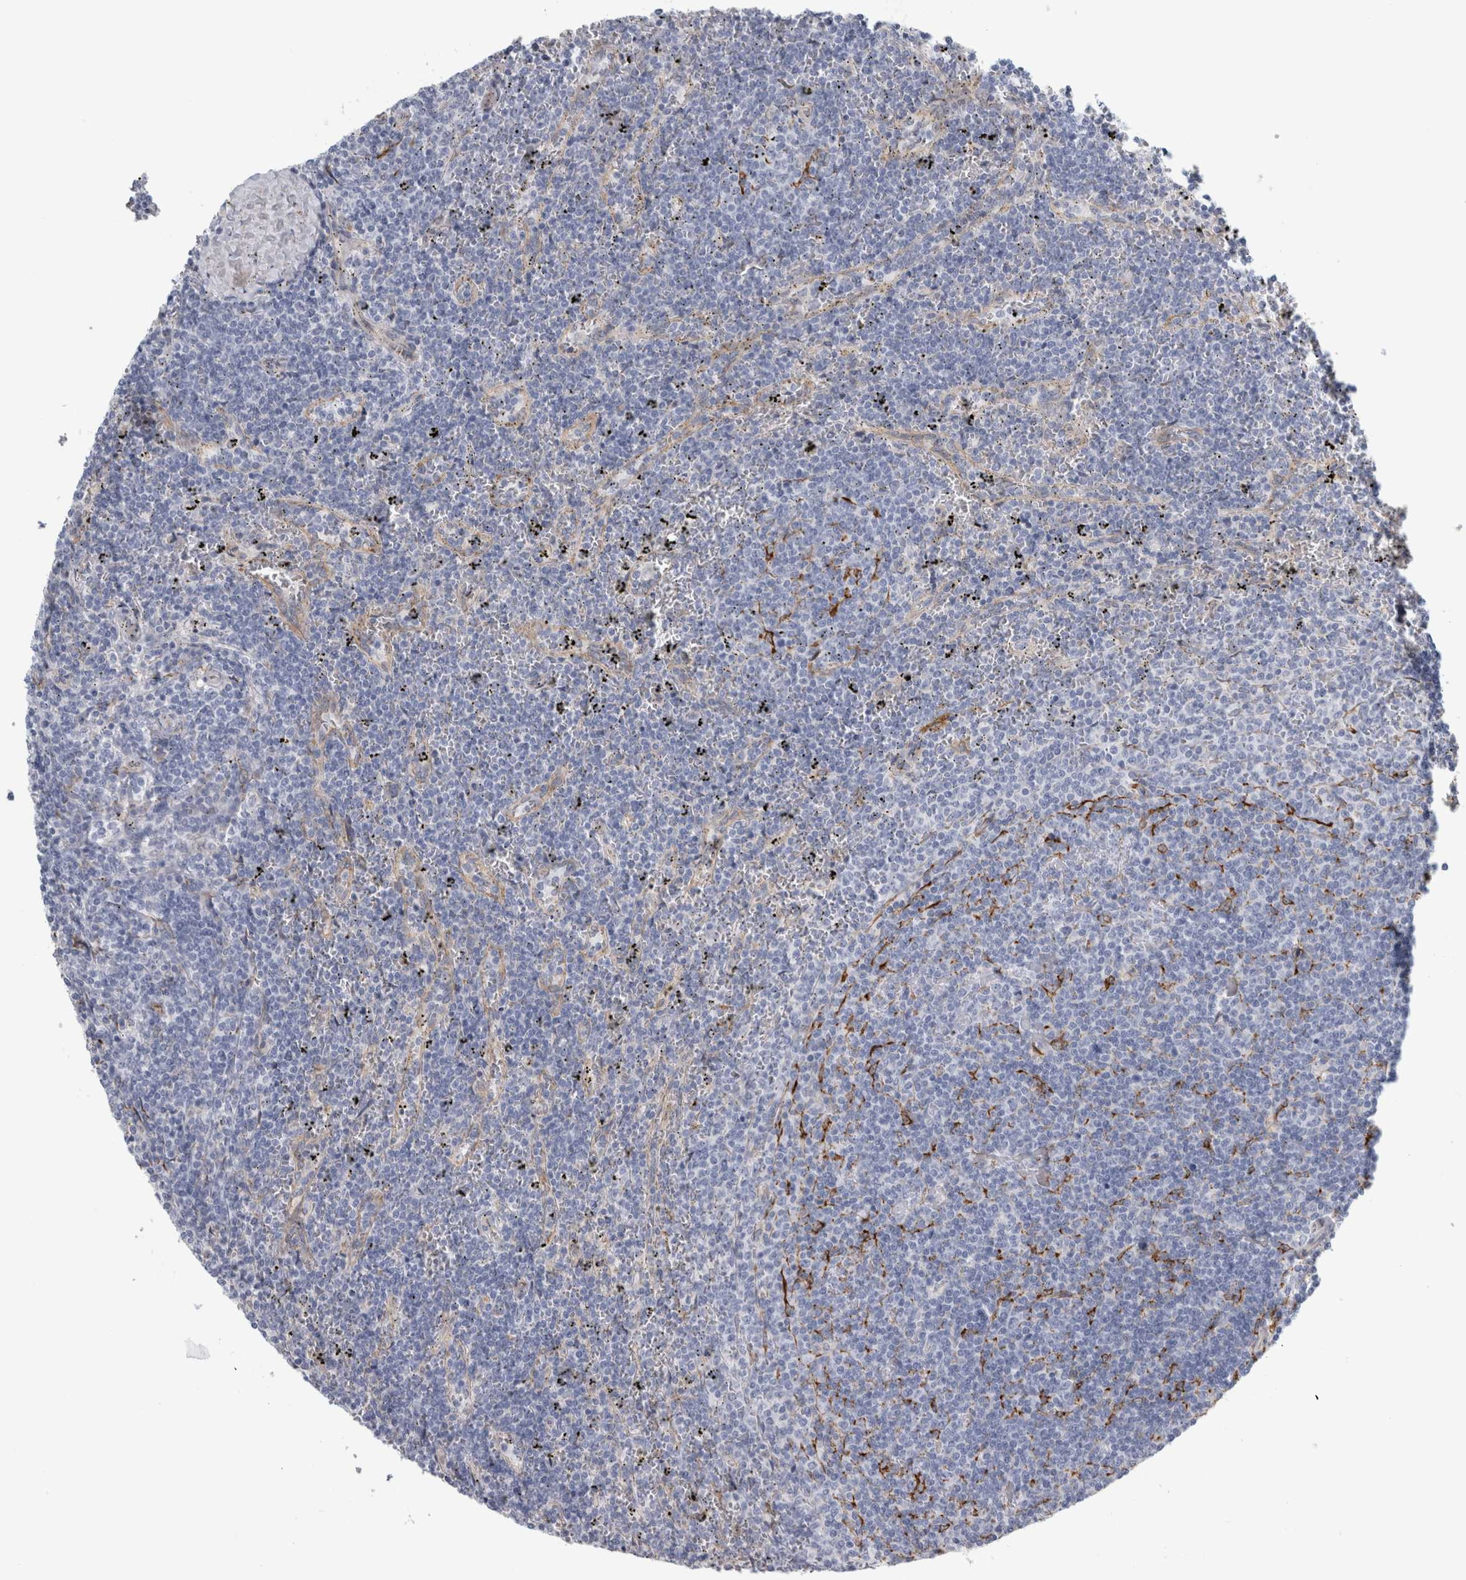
{"staining": {"intensity": "negative", "quantity": "none", "location": "none"}, "tissue": "lymphoma", "cell_type": "Tumor cells", "image_type": "cancer", "snomed": [{"axis": "morphology", "description": "Malignant lymphoma, non-Hodgkin's type, Low grade"}, {"axis": "topography", "description": "Spleen"}], "caption": "Micrograph shows no significant protein staining in tumor cells of malignant lymphoma, non-Hodgkin's type (low-grade).", "gene": "B3GNT3", "patient": {"sex": "female", "age": 50}}